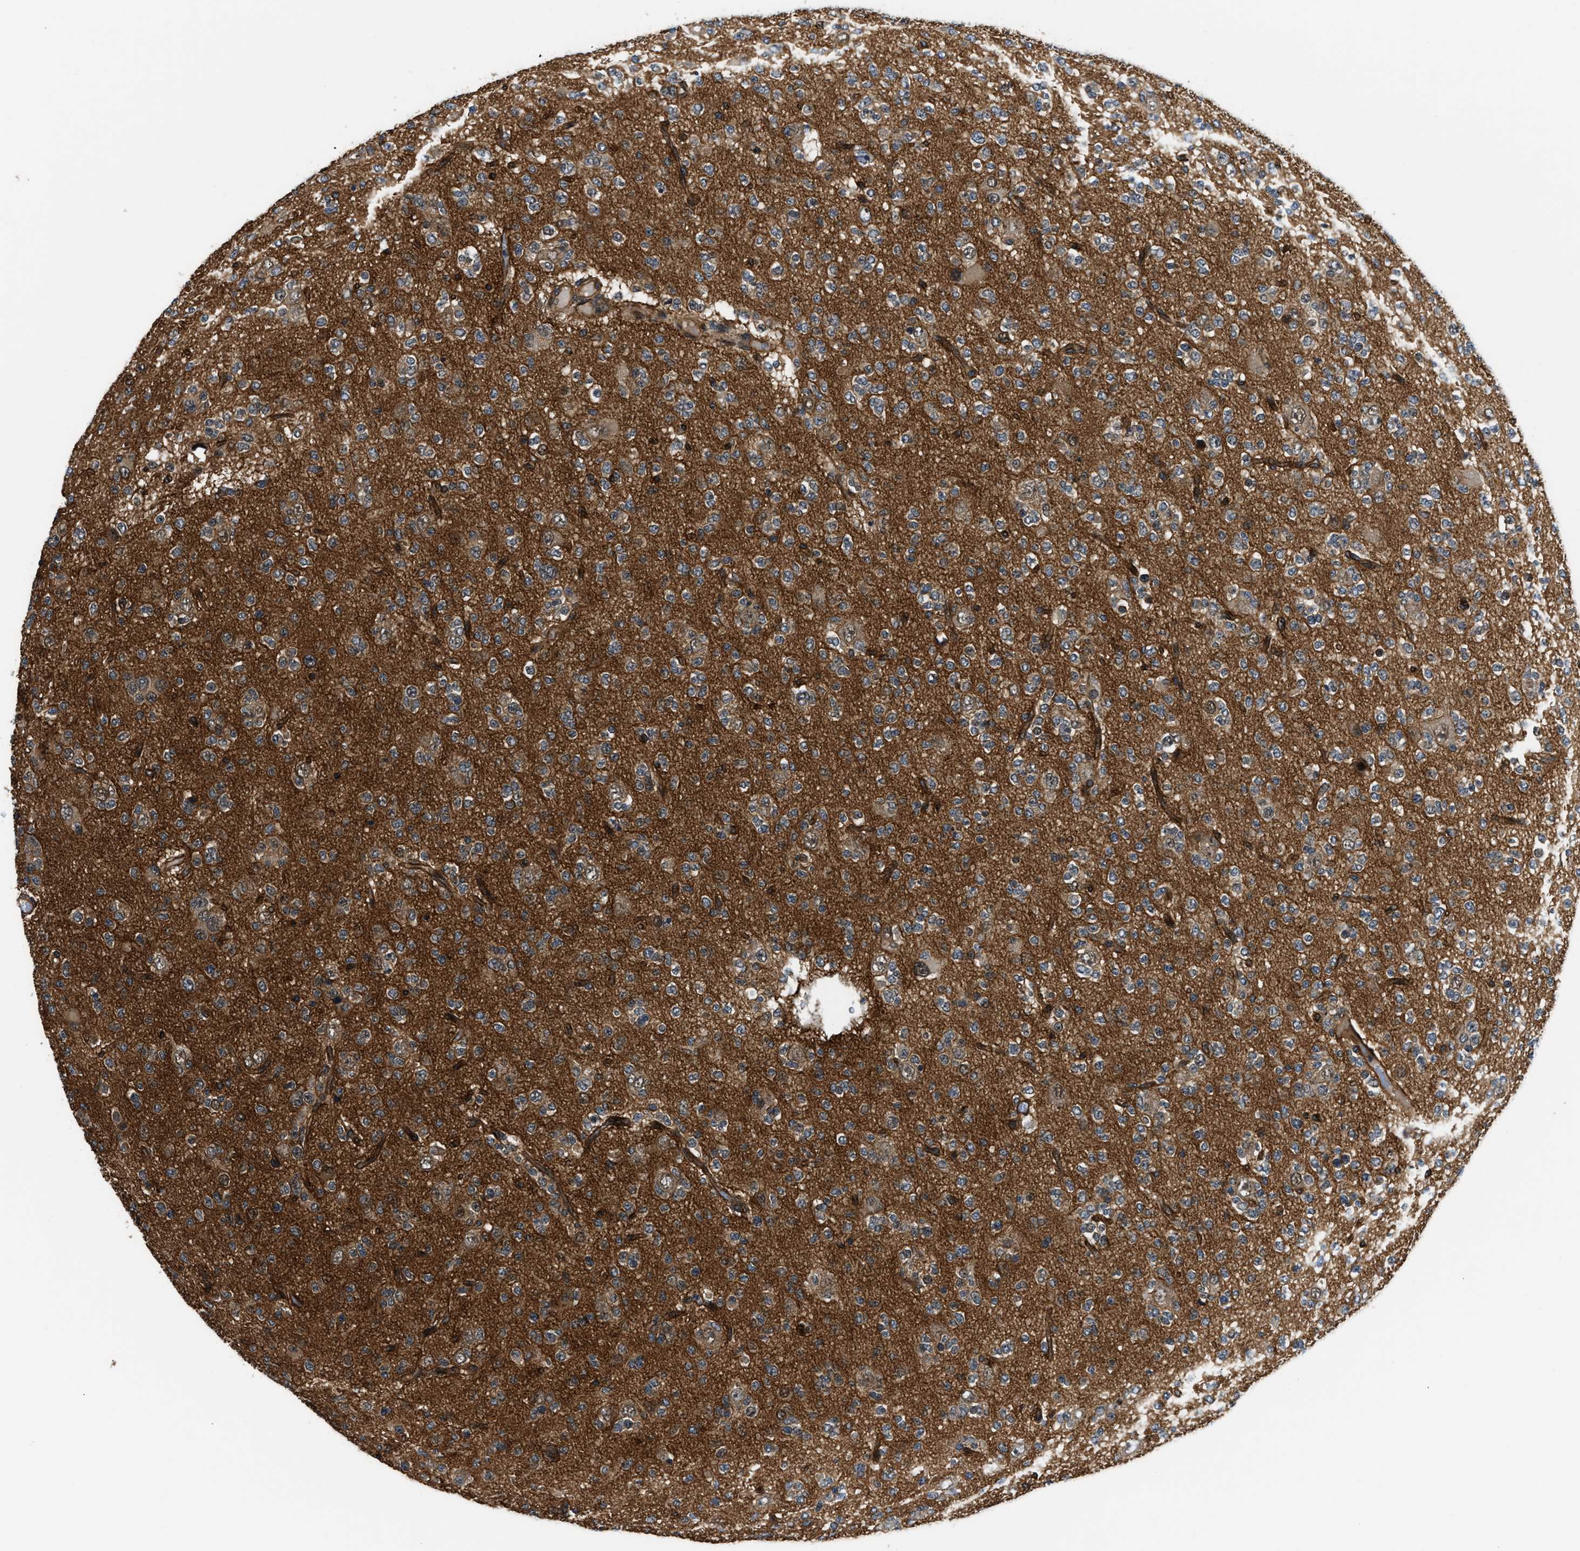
{"staining": {"intensity": "weak", "quantity": "25%-75%", "location": "cytoplasmic/membranous"}, "tissue": "glioma", "cell_type": "Tumor cells", "image_type": "cancer", "snomed": [{"axis": "morphology", "description": "Glioma, malignant, Low grade"}, {"axis": "topography", "description": "Brain"}], "caption": "Immunohistochemistry histopathology image of neoplastic tissue: malignant glioma (low-grade) stained using IHC shows low levels of weak protein expression localized specifically in the cytoplasmic/membranous of tumor cells, appearing as a cytoplasmic/membranous brown color.", "gene": "COPS2", "patient": {"sex": "male", "age": 38}}